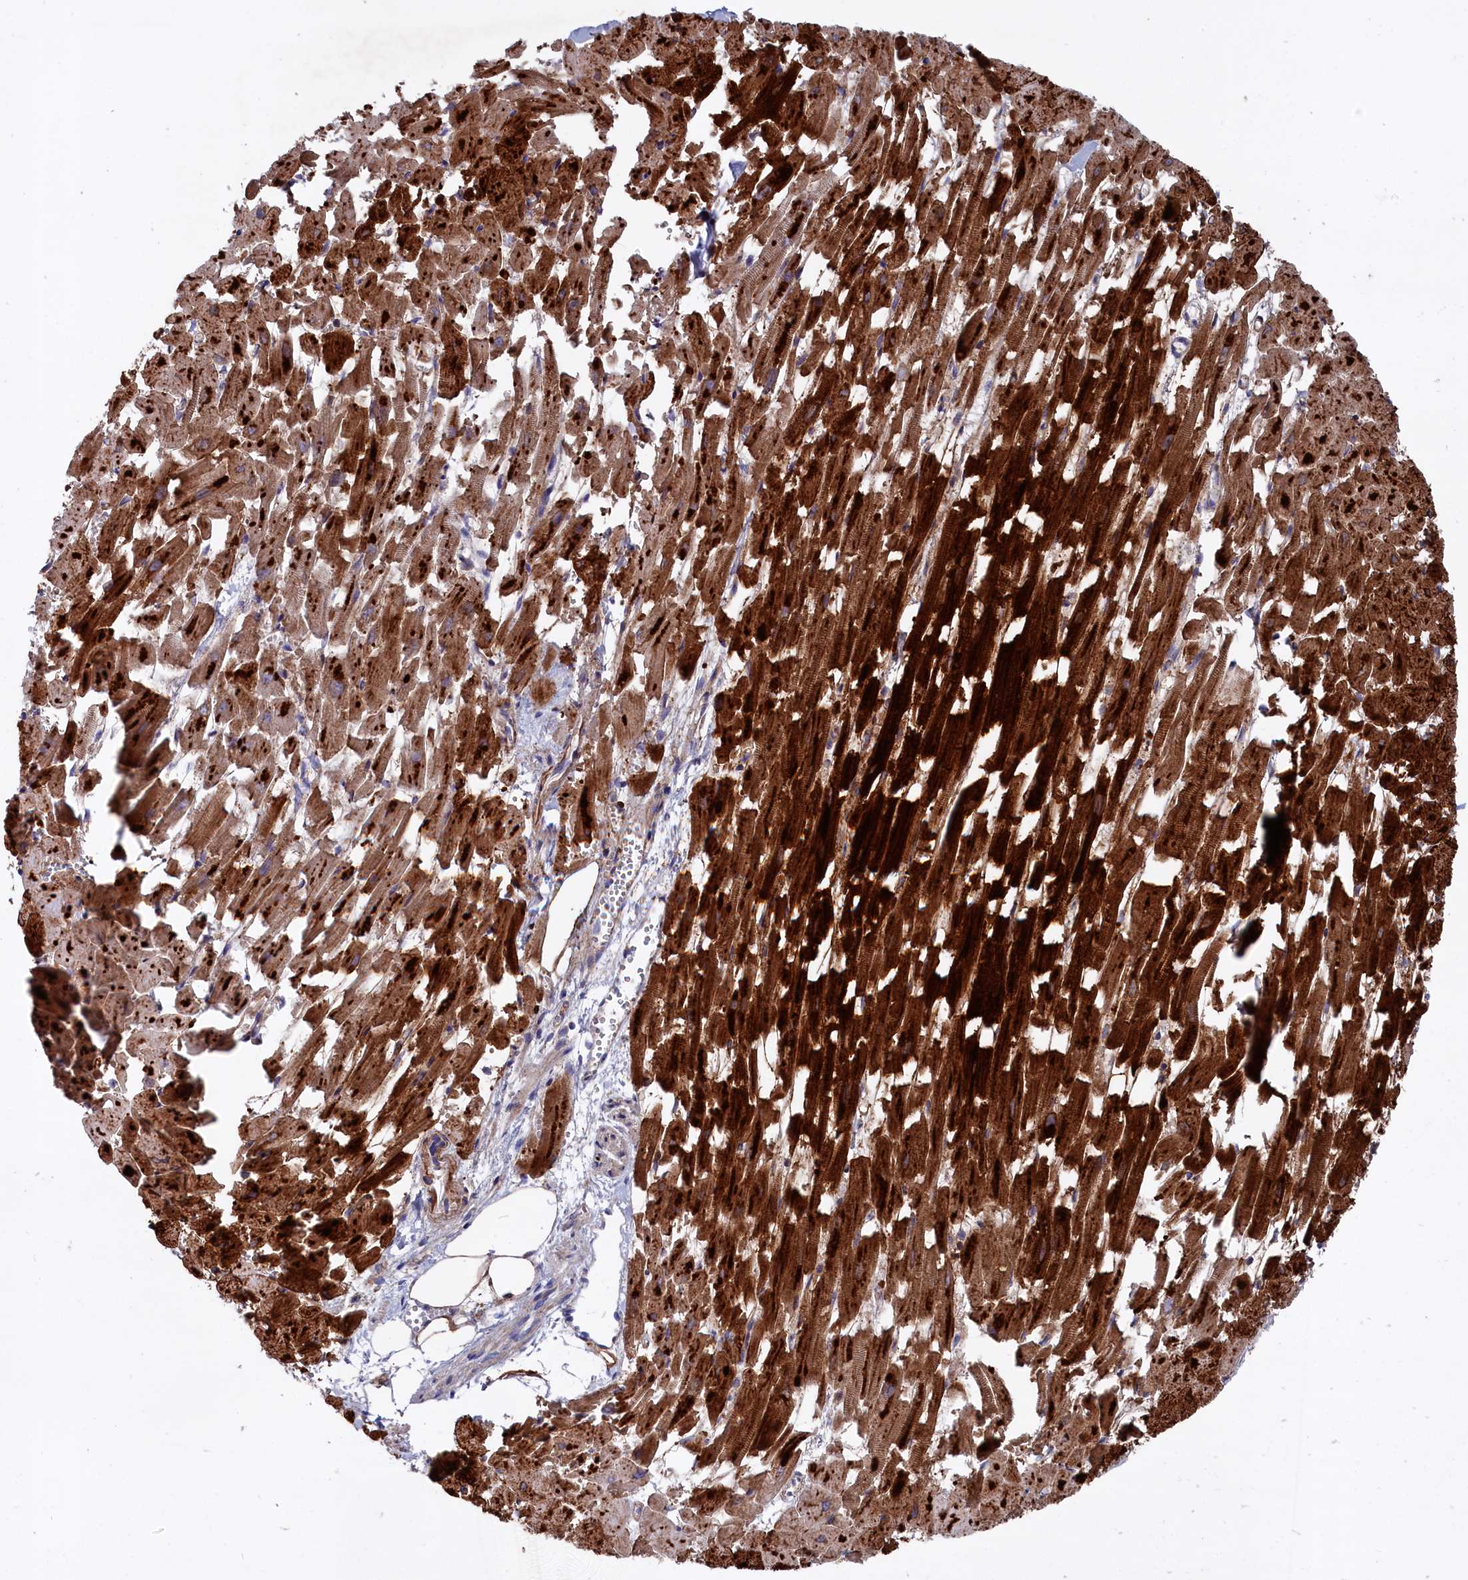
{"staining": {"intensity": "strong", "quantity": ">75%", "location": "cytoplasmic/membranous"}, "tissue": "heart muscle", "cell_type": "Cardiomyocytes", "image_type": "normal", "snomed": [{"axis": "morphology", "description": "Normal tissue, NOS"}, {"axis": "topography", "description": "Heart"}], "caption": "A high amount of strong cytoplasmic/membranous expression is appreciated in about >75% of cardiomyocytes in benign heart muscle.", "gene": "GPR108", "patient": {"sex": "female", "age": 64}}